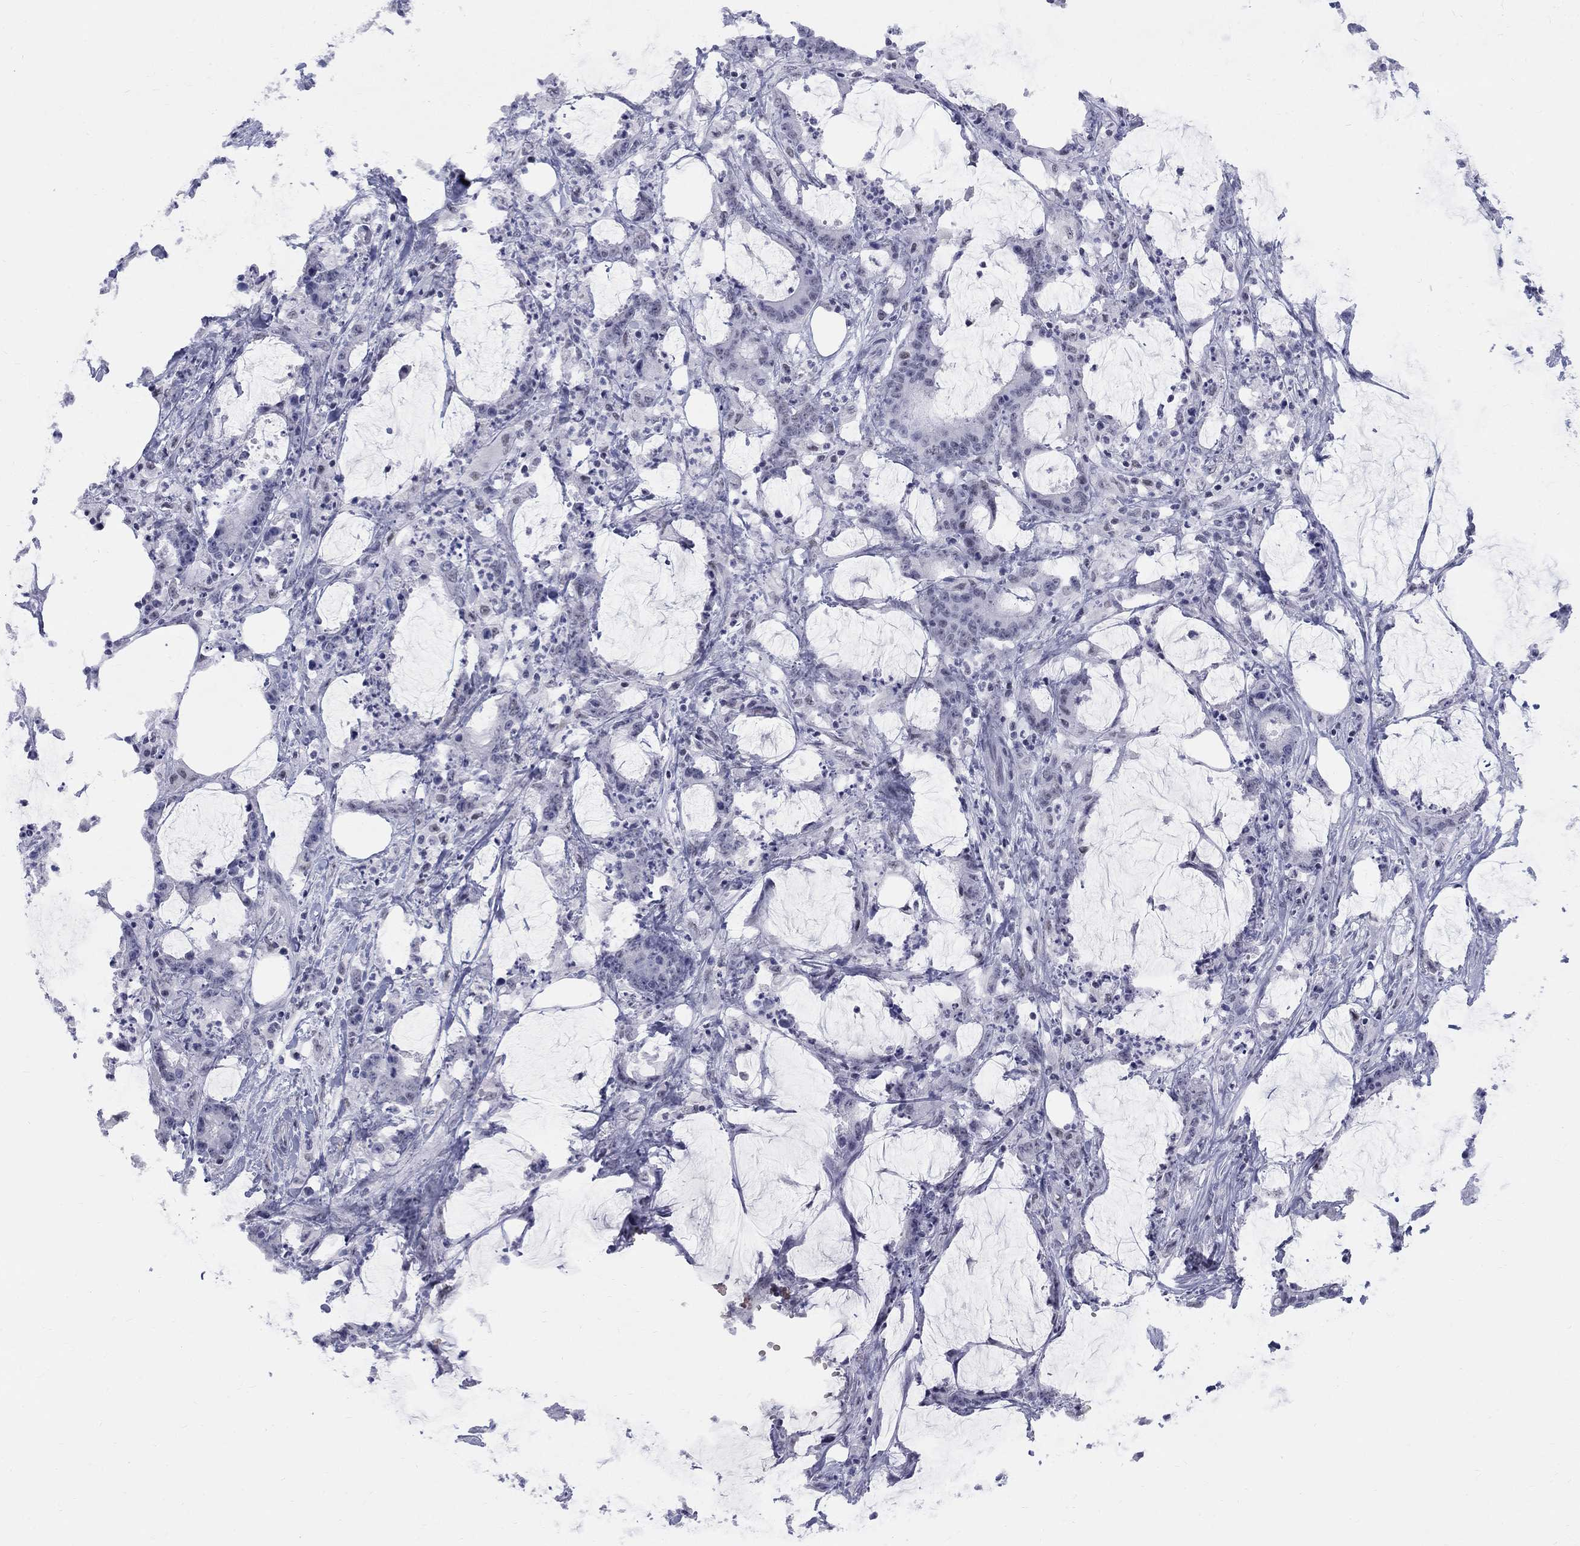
{"staining": {"intensity": "negative", "quantity": "none", "location": "none"}, "tissue": "stomach cancer", "cell_type": "Tumor cells", "image_type": "cancer", "snomed": [{"axis": "morphology", "description": "Adenocarcinoma, NOS"}, {"axis": "topography", "description": "Stomach, upper"}], "caption": "Immunohistochemical staining of human stomach cancer (adenocarcinoma) exhibits no significant positivity in tumor cells.", "gene": "DMTN", "patient": {"sex": "male", "age": 68}}